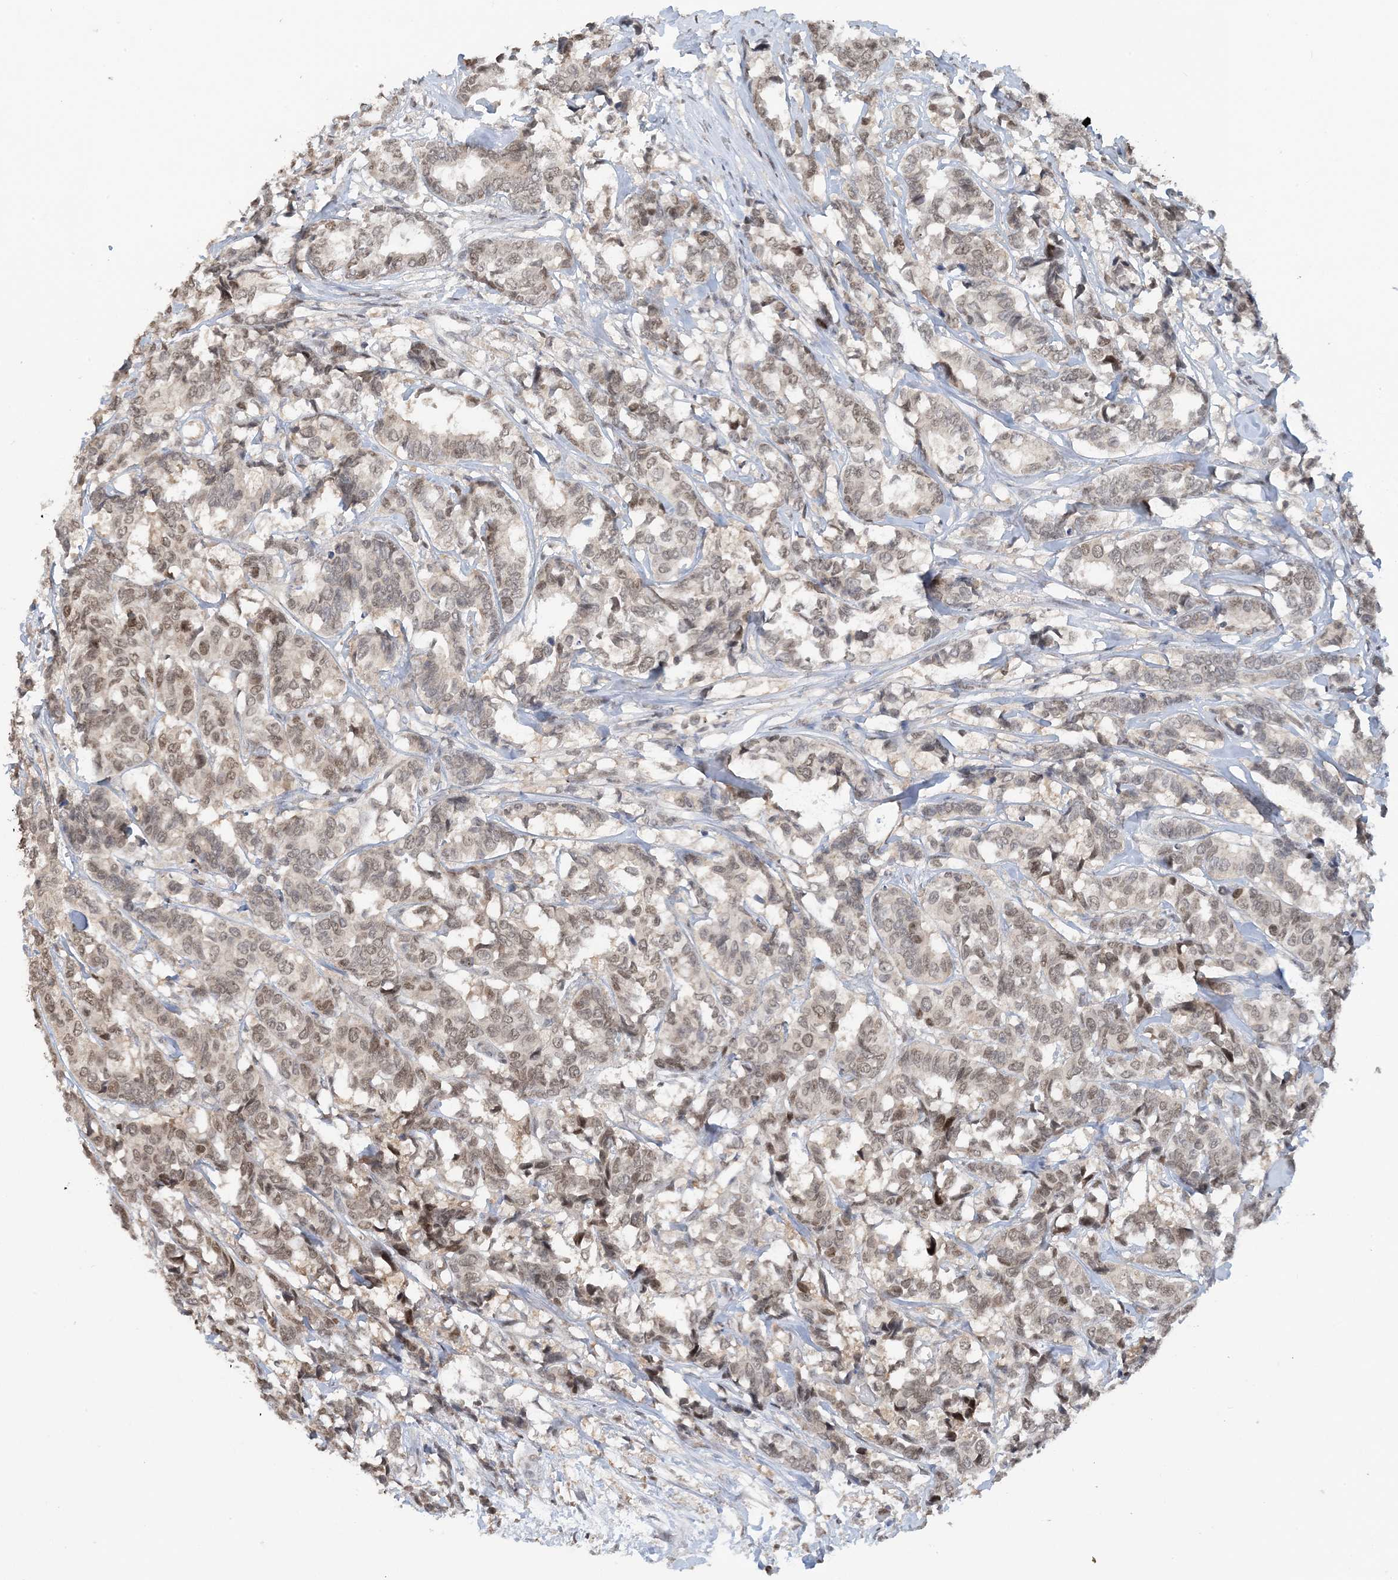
{"staining": {"intensity": "weak", "quantity": ">75%", "location": "nuclear"}, "tissue": "breast cancer", "cell_type": "Tumor cells", "image_type": "cancer", "snomed": [{"axis": "morphology", "description": "Duct carcinoma"}, {"axis": "topography", "description": "Breast"}], "caption": "An image of intraductal carcinoma (breast) stained for a protein demonstrates weak nuclear brown staining in tumor cells.", "gene": "ACYP2", "patient": {"sex": "female", "age": 87}}